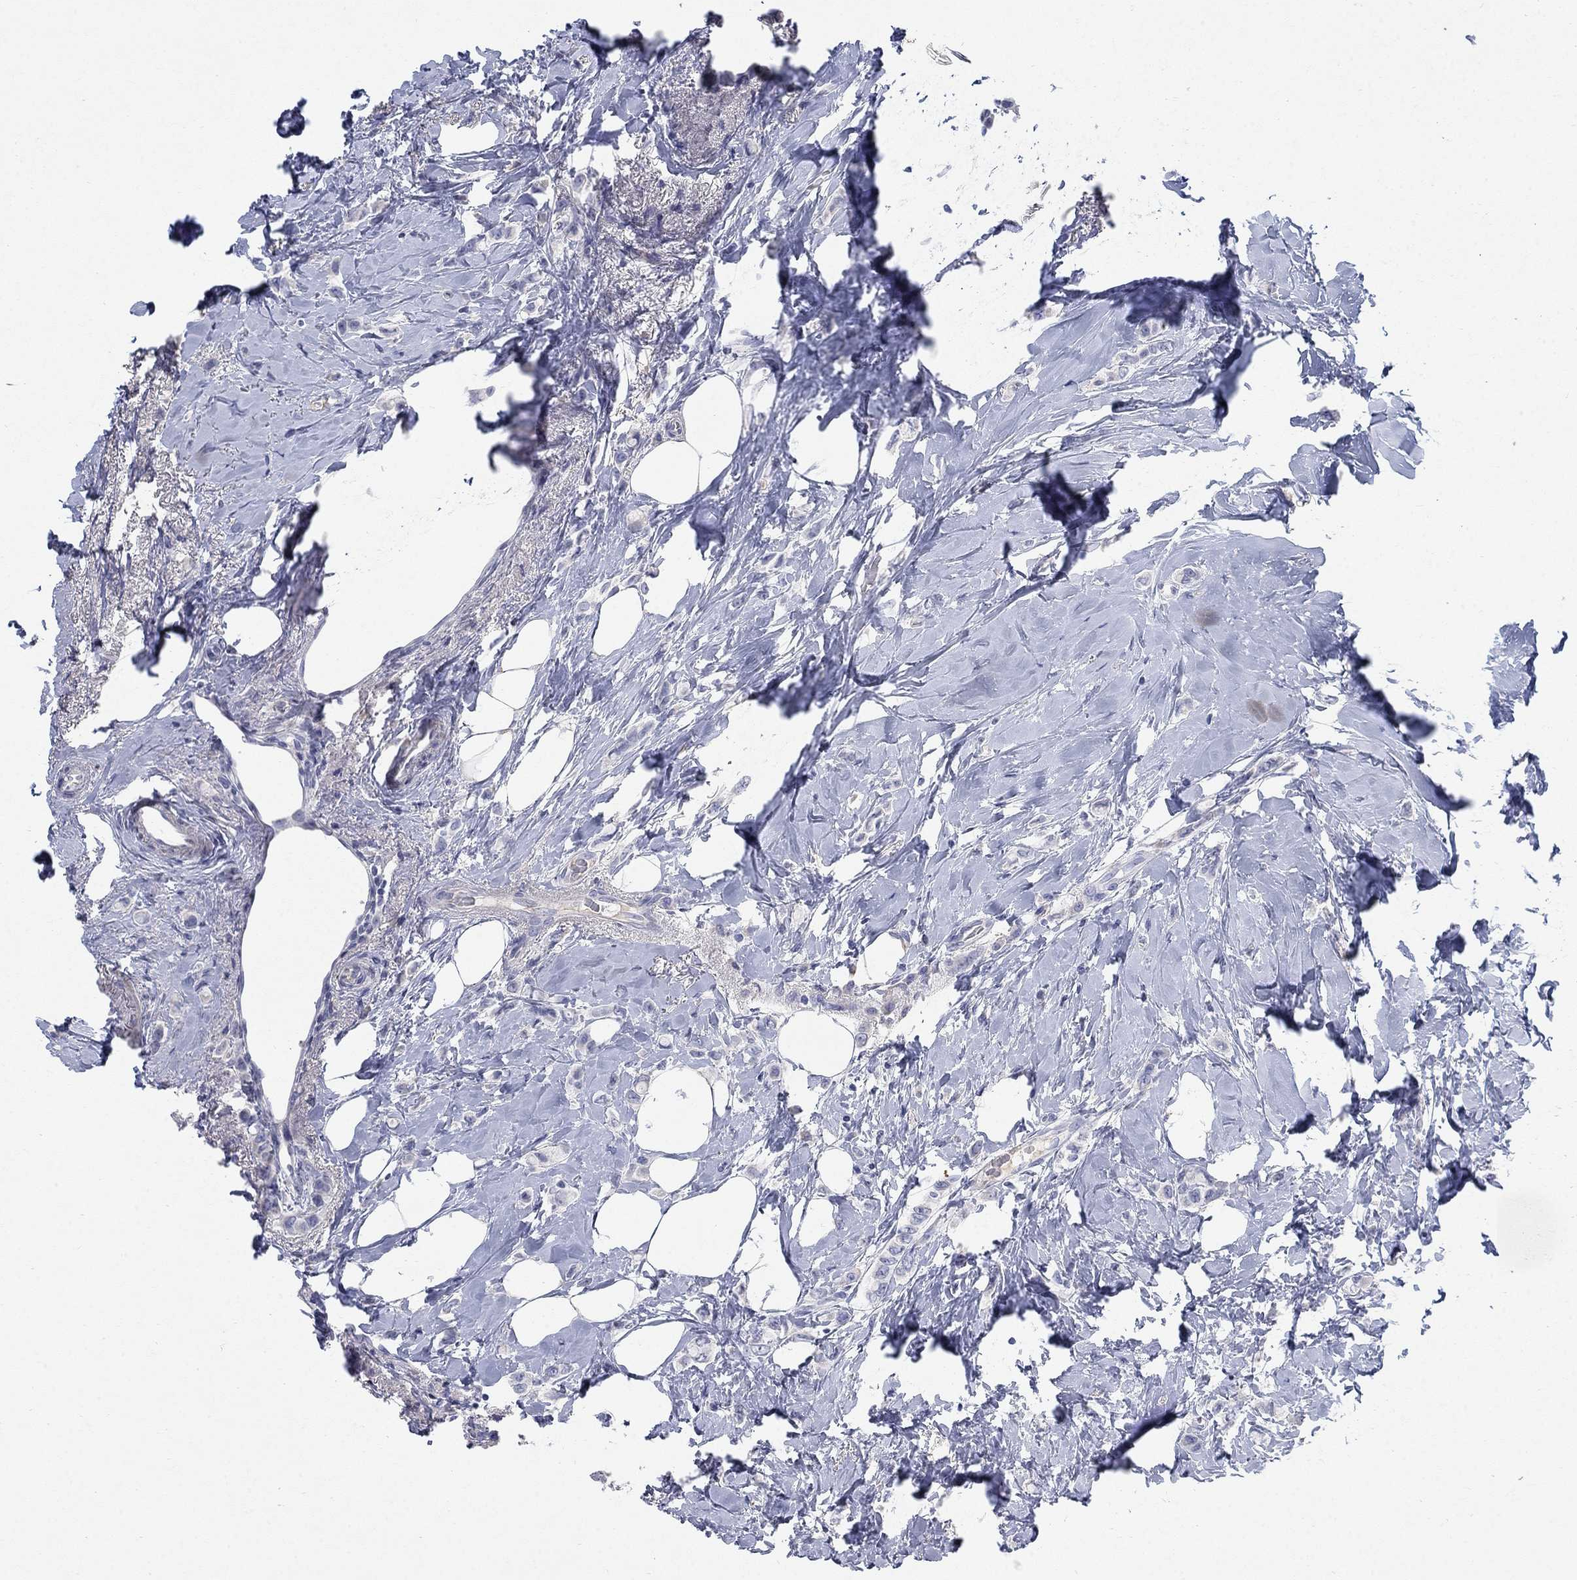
{"staining": {"intensity": "negative", "quantity": "none", "location": "none"}, "tissue": "breast cancer", "cell_type": "Tumor cells", "image_type": "cancer", "snomed": [{"axis": "morphology", "description": "Lobular carcinoma"}, {"axis": "topography", "description": "Breast"}], "caption": "This is a photomicrograph of immunohistochemistry (IHC) staining of breast cancer, which shows no expression in tumor cells.", "gene": "TMEM249", "patient": {"sex": "female", "age": 66}}